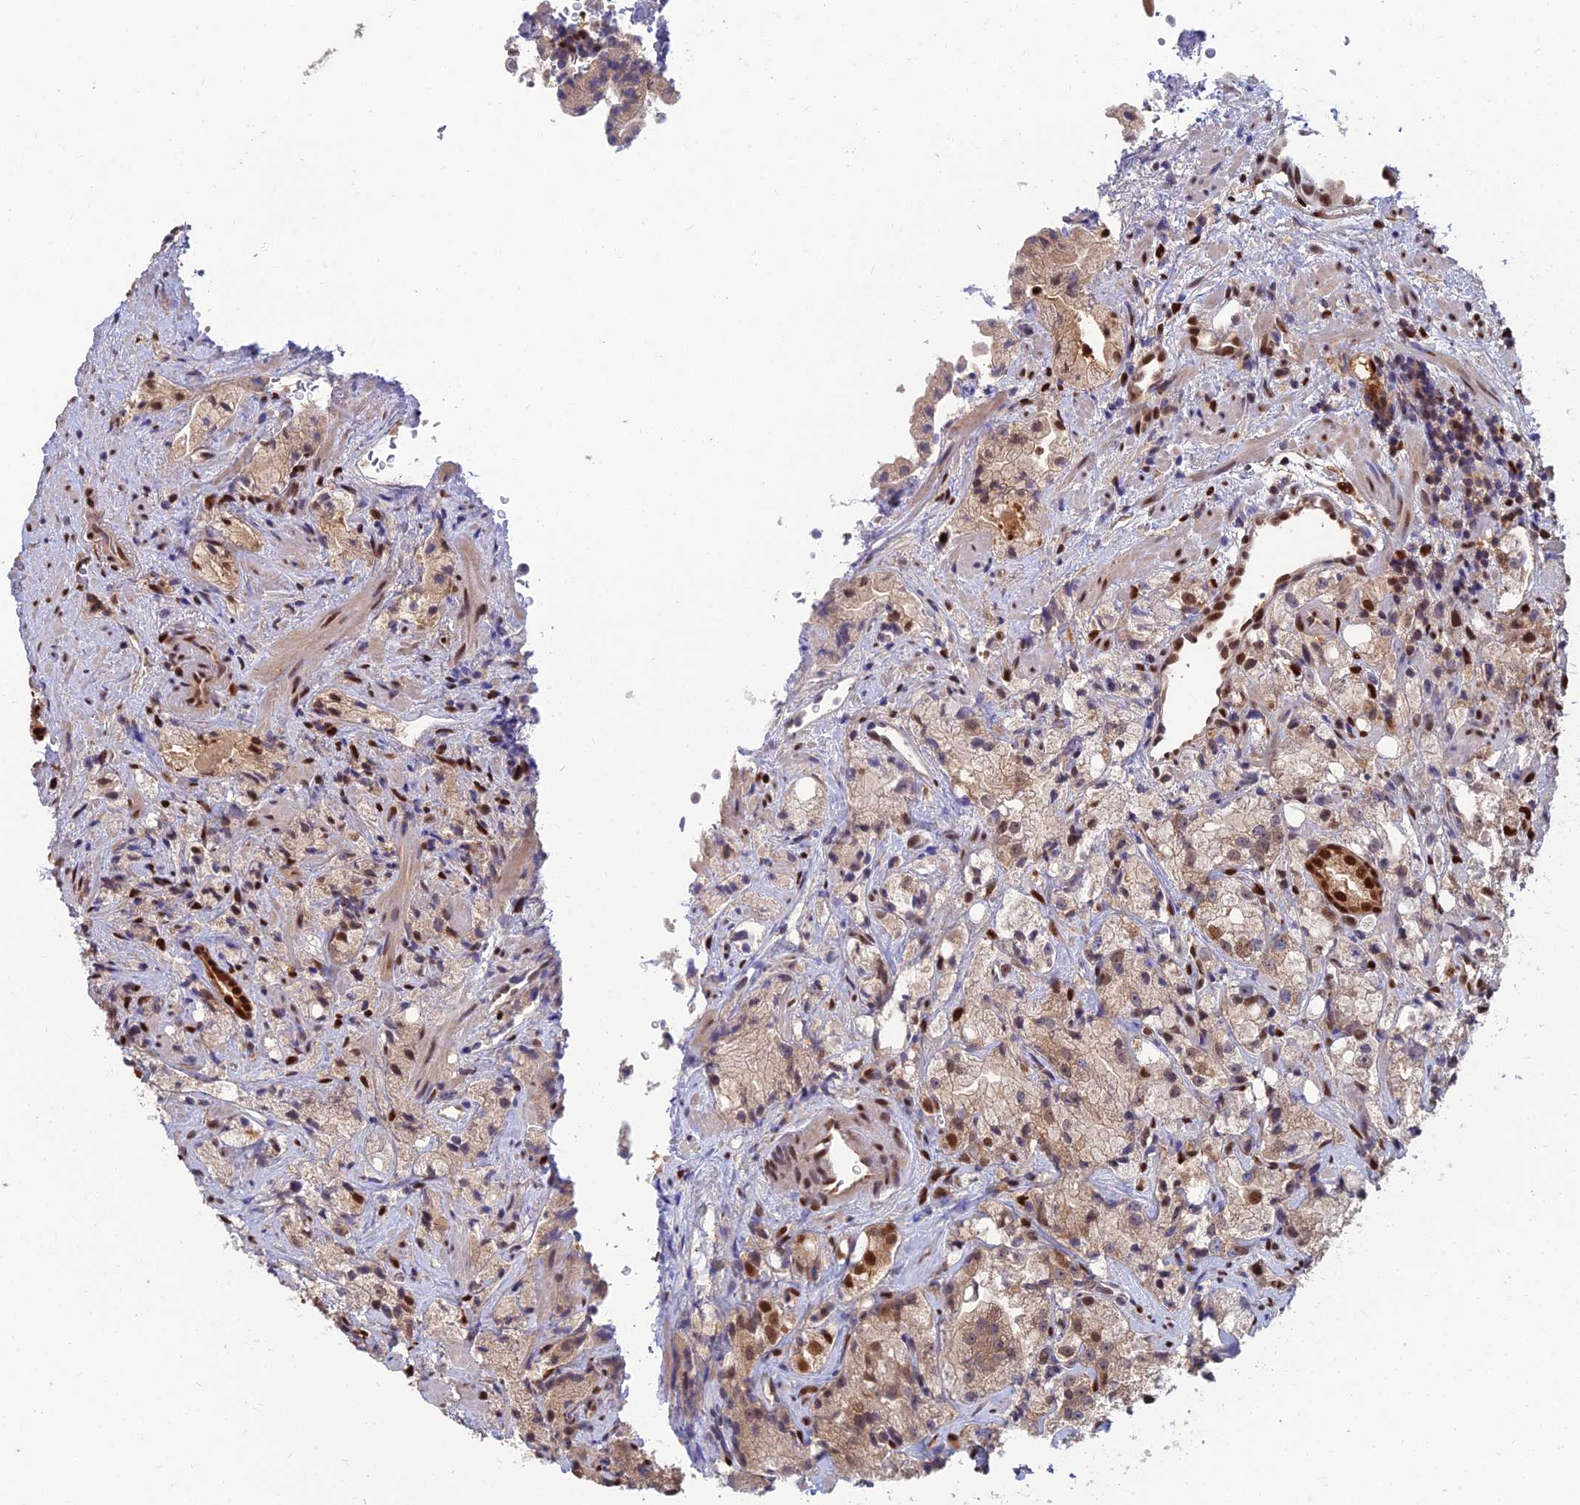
{"staining": {"intensity": "moderate", "quantity": "<25%", "location": "cytoplasmic/membranous,nuclear"}, "tissue": "prostate cancer", "cell_type": "Tumor cells", "image_type": "cancer", "snomed": [{"axis": "morphology", "description": "Adenocarcinoma, High grade"}, {"axis": "topography", "description": "Prostate"}], "caption": "About <25% of tumor cells in prostate cancer demonstrate moderate cytoplasmic/membranous and nuclear protein expression as visualized by brown immunohistochemical staining.", "gene": "DNPEP", "patient": {"sex": "male", "age": 64}}